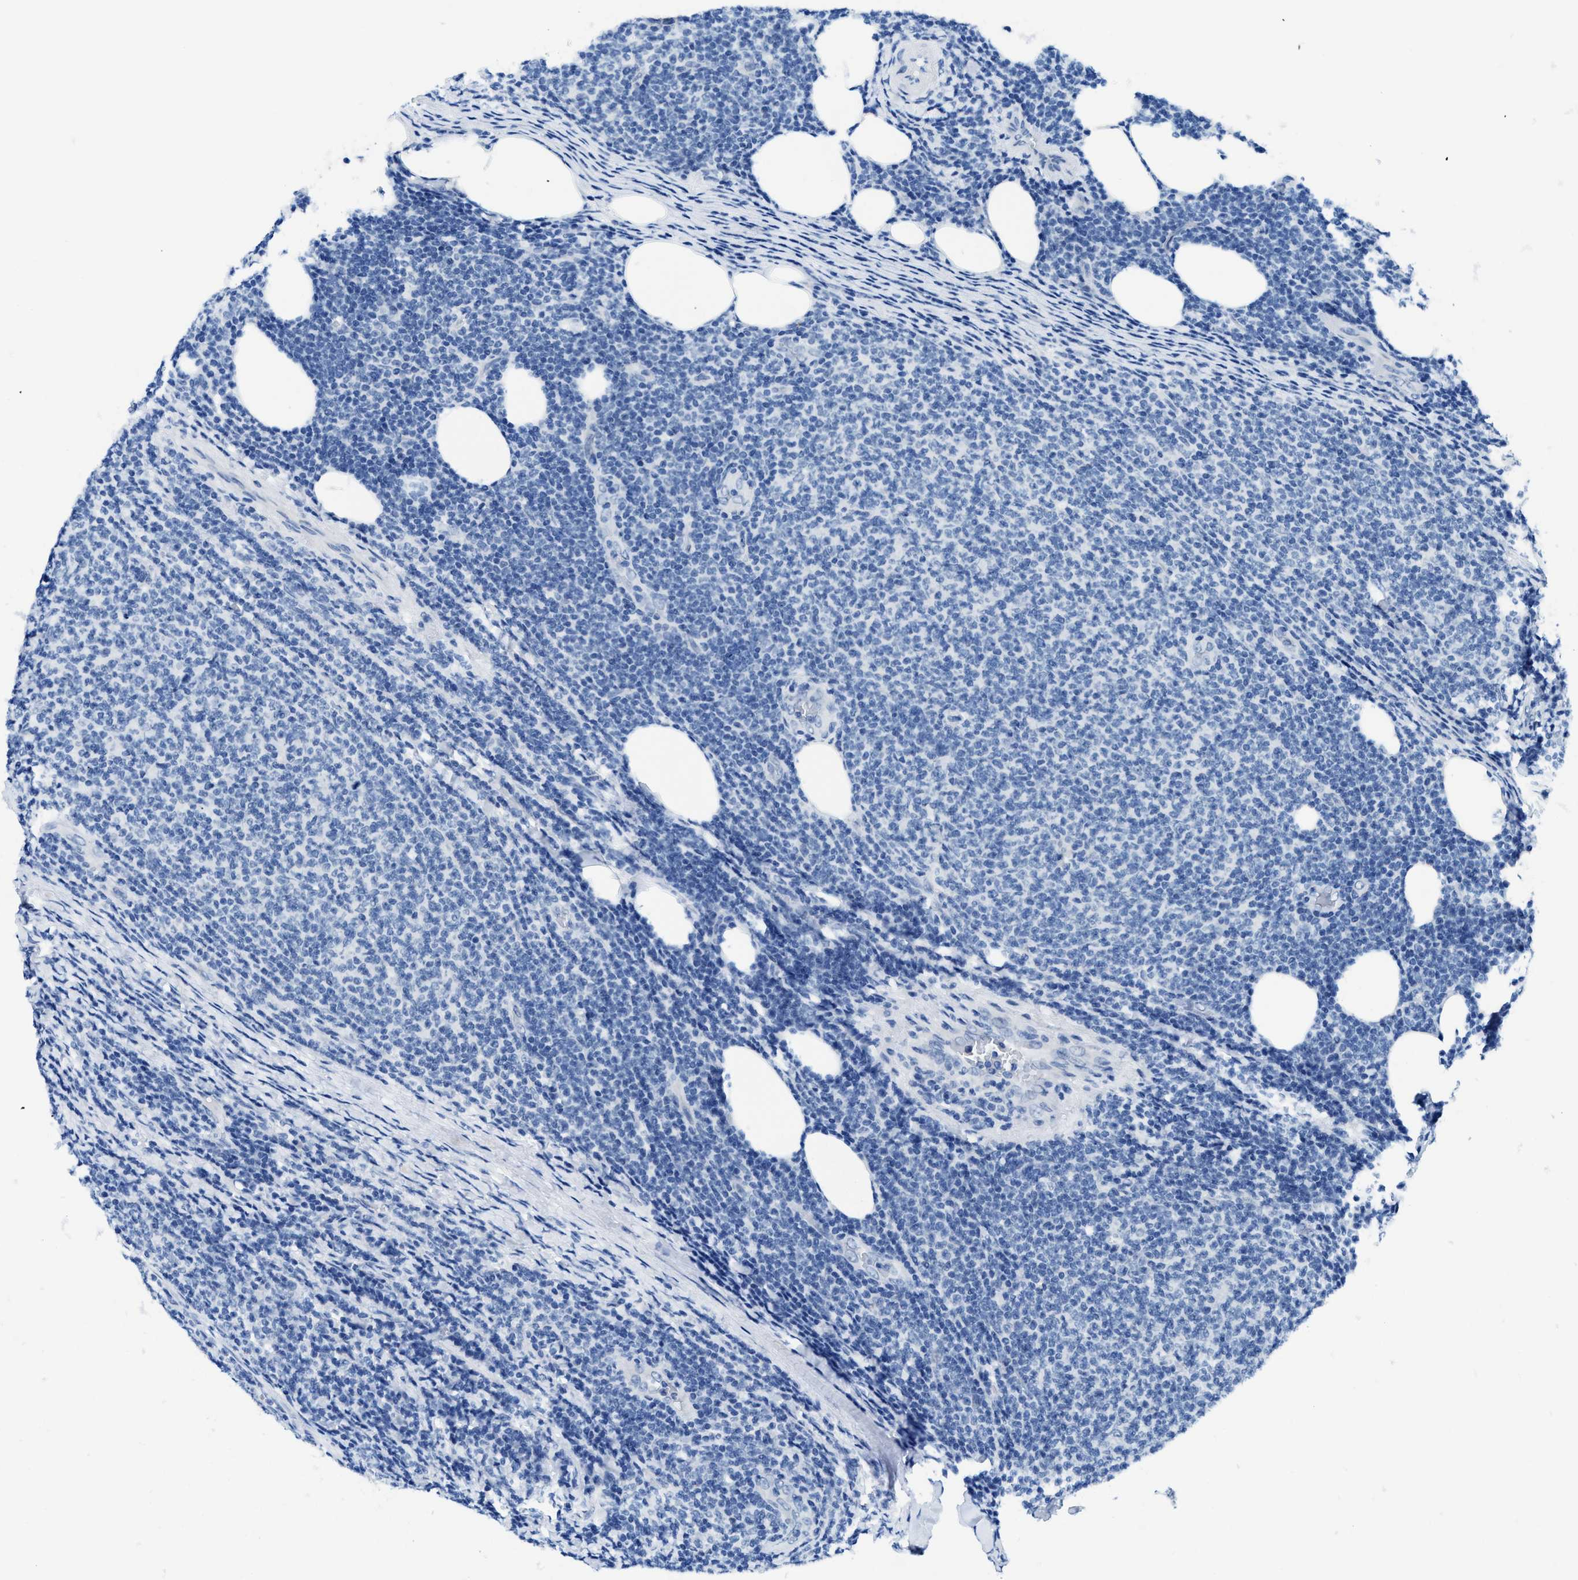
{"staining": {"intensity": "negative", "quantity": "none", "location": "none"}, "tissue": "lymphoma", "cell_type": "Tumor cells", "image_type": "cancer", "snomed": [{"axis": "morphology", "description": "Malignant lymphoma, non-Hodgkin's type, Low grade"}, {"axis": "topography", "description": "Lymph node"}], "caption": "DAB immunohistochemical staining of lymphoma shows no significant staining in tumor cells.", "gene": "MBL2", "patient": {"sex": "male", "age": 66}}